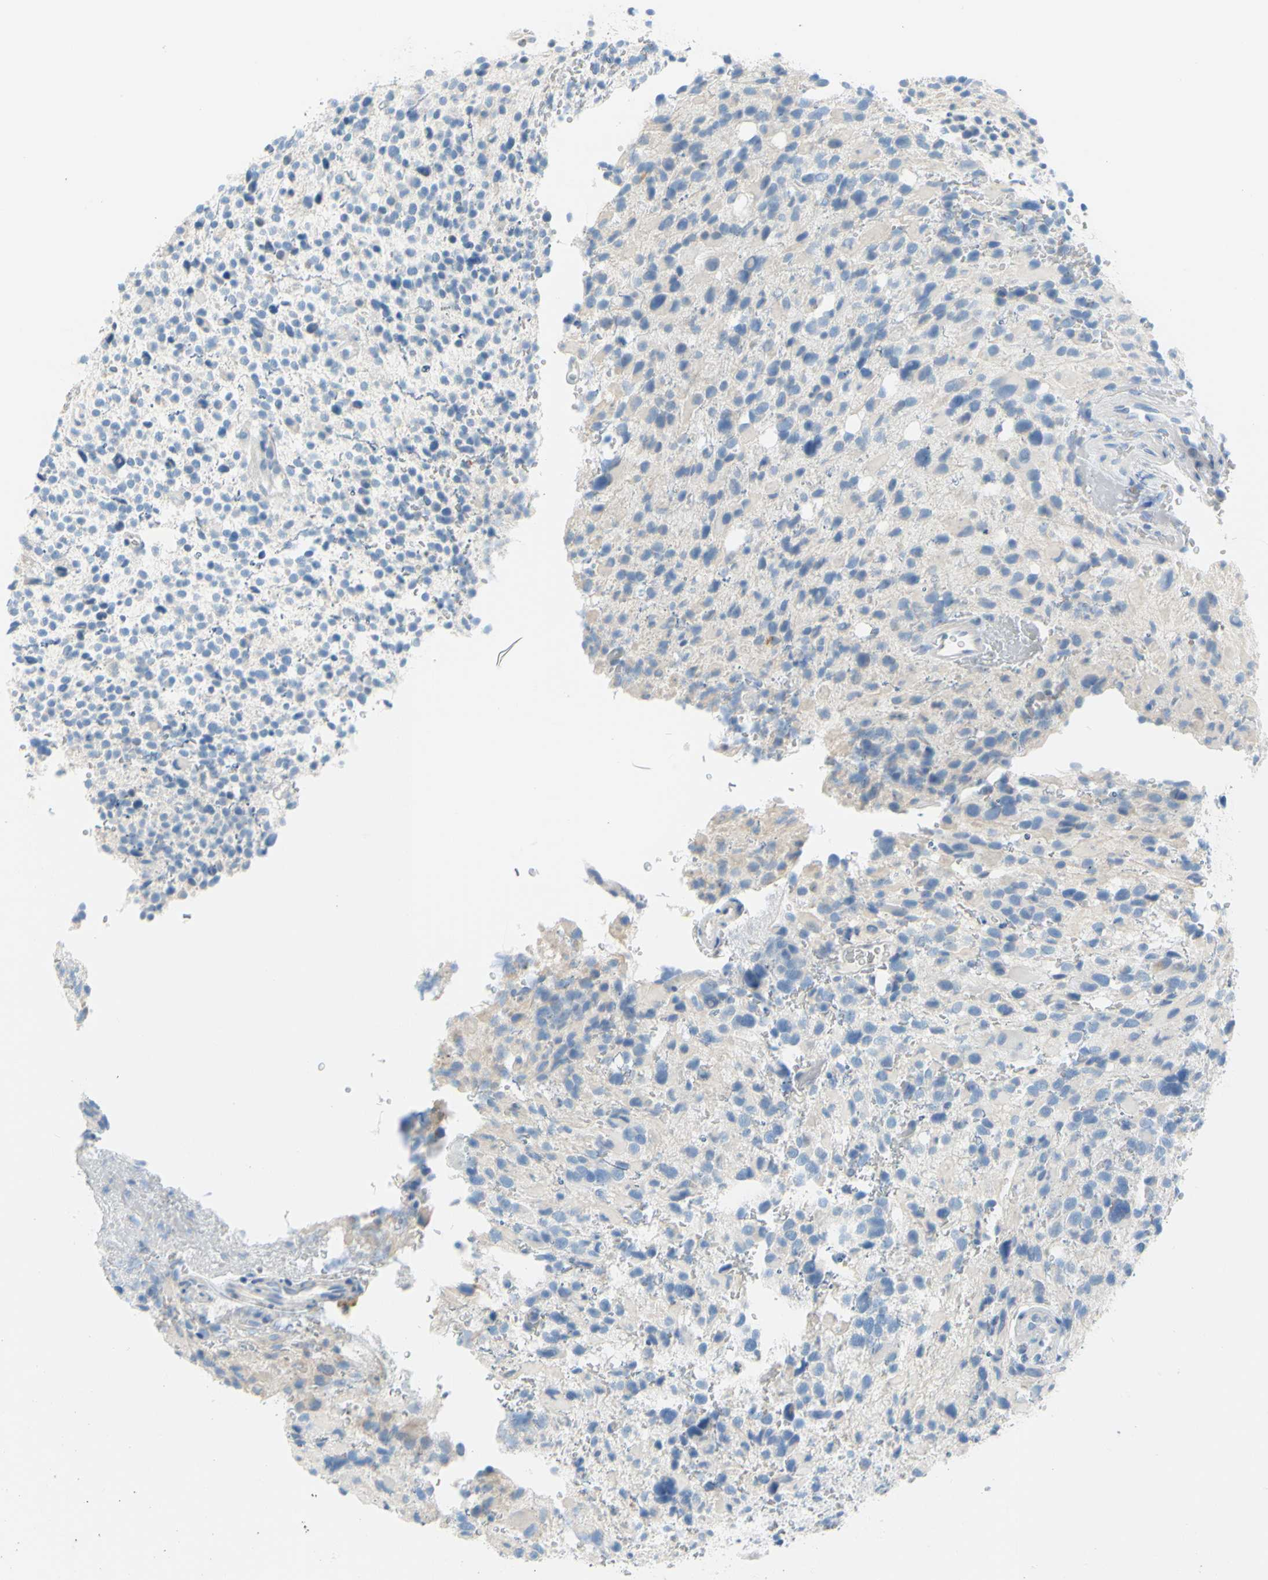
{"staining": {"intensity": "negative", "quantity": "none", "location": "none"}, "tissue": "glioma", "cell_type": "Tumor cells", "image_type": "cancer", "snomed": [{"axis": "morphology", "description": "Glioma, malignant, High grade"}, {"axis": "topography", "description": "Brain"}], "caption": "Protein analysis of glioma displays no significant expression in tumor cells.", "gene": "DCT", "patient": {"sex": "male", "age": 48}}